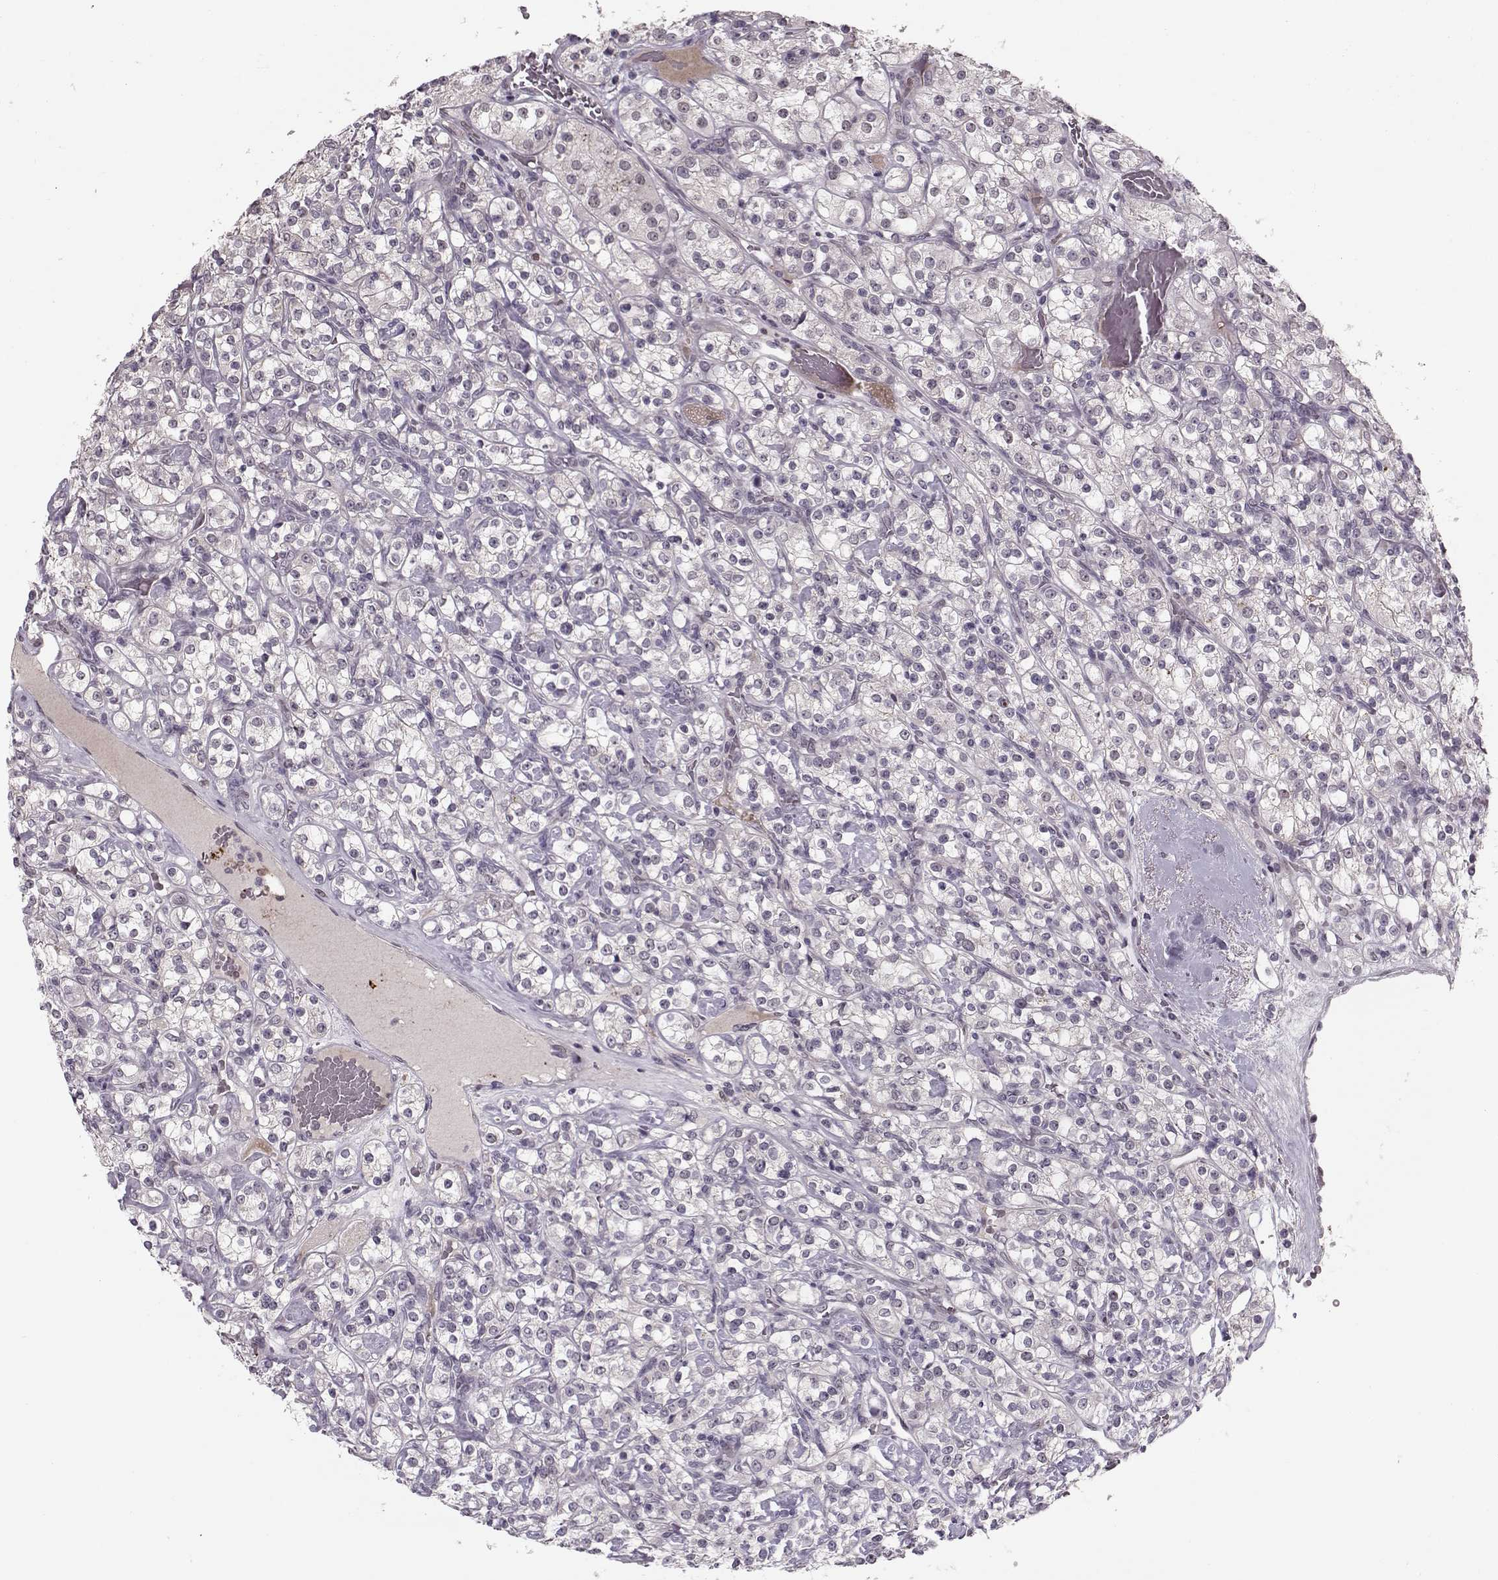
{"staining": {"intensity": "negative", "quantity": "none", "location": "none"}, "tissue": "renal cancer", "cell_type": "Tumor cells", "image_type": "cancer", "snomed": [{"axis": "morphology", "description": "Adenocarcinoma, NOS"}, {"axis": "topography", "description": "Kidney"}], "caption": "Renal cancer (adenocarcinoma) was stained to show a protein in brown. There is no significant positivity in tumor cells.", "gene": "DNAI3", "patient": {"sex": "male", "age": 77}}